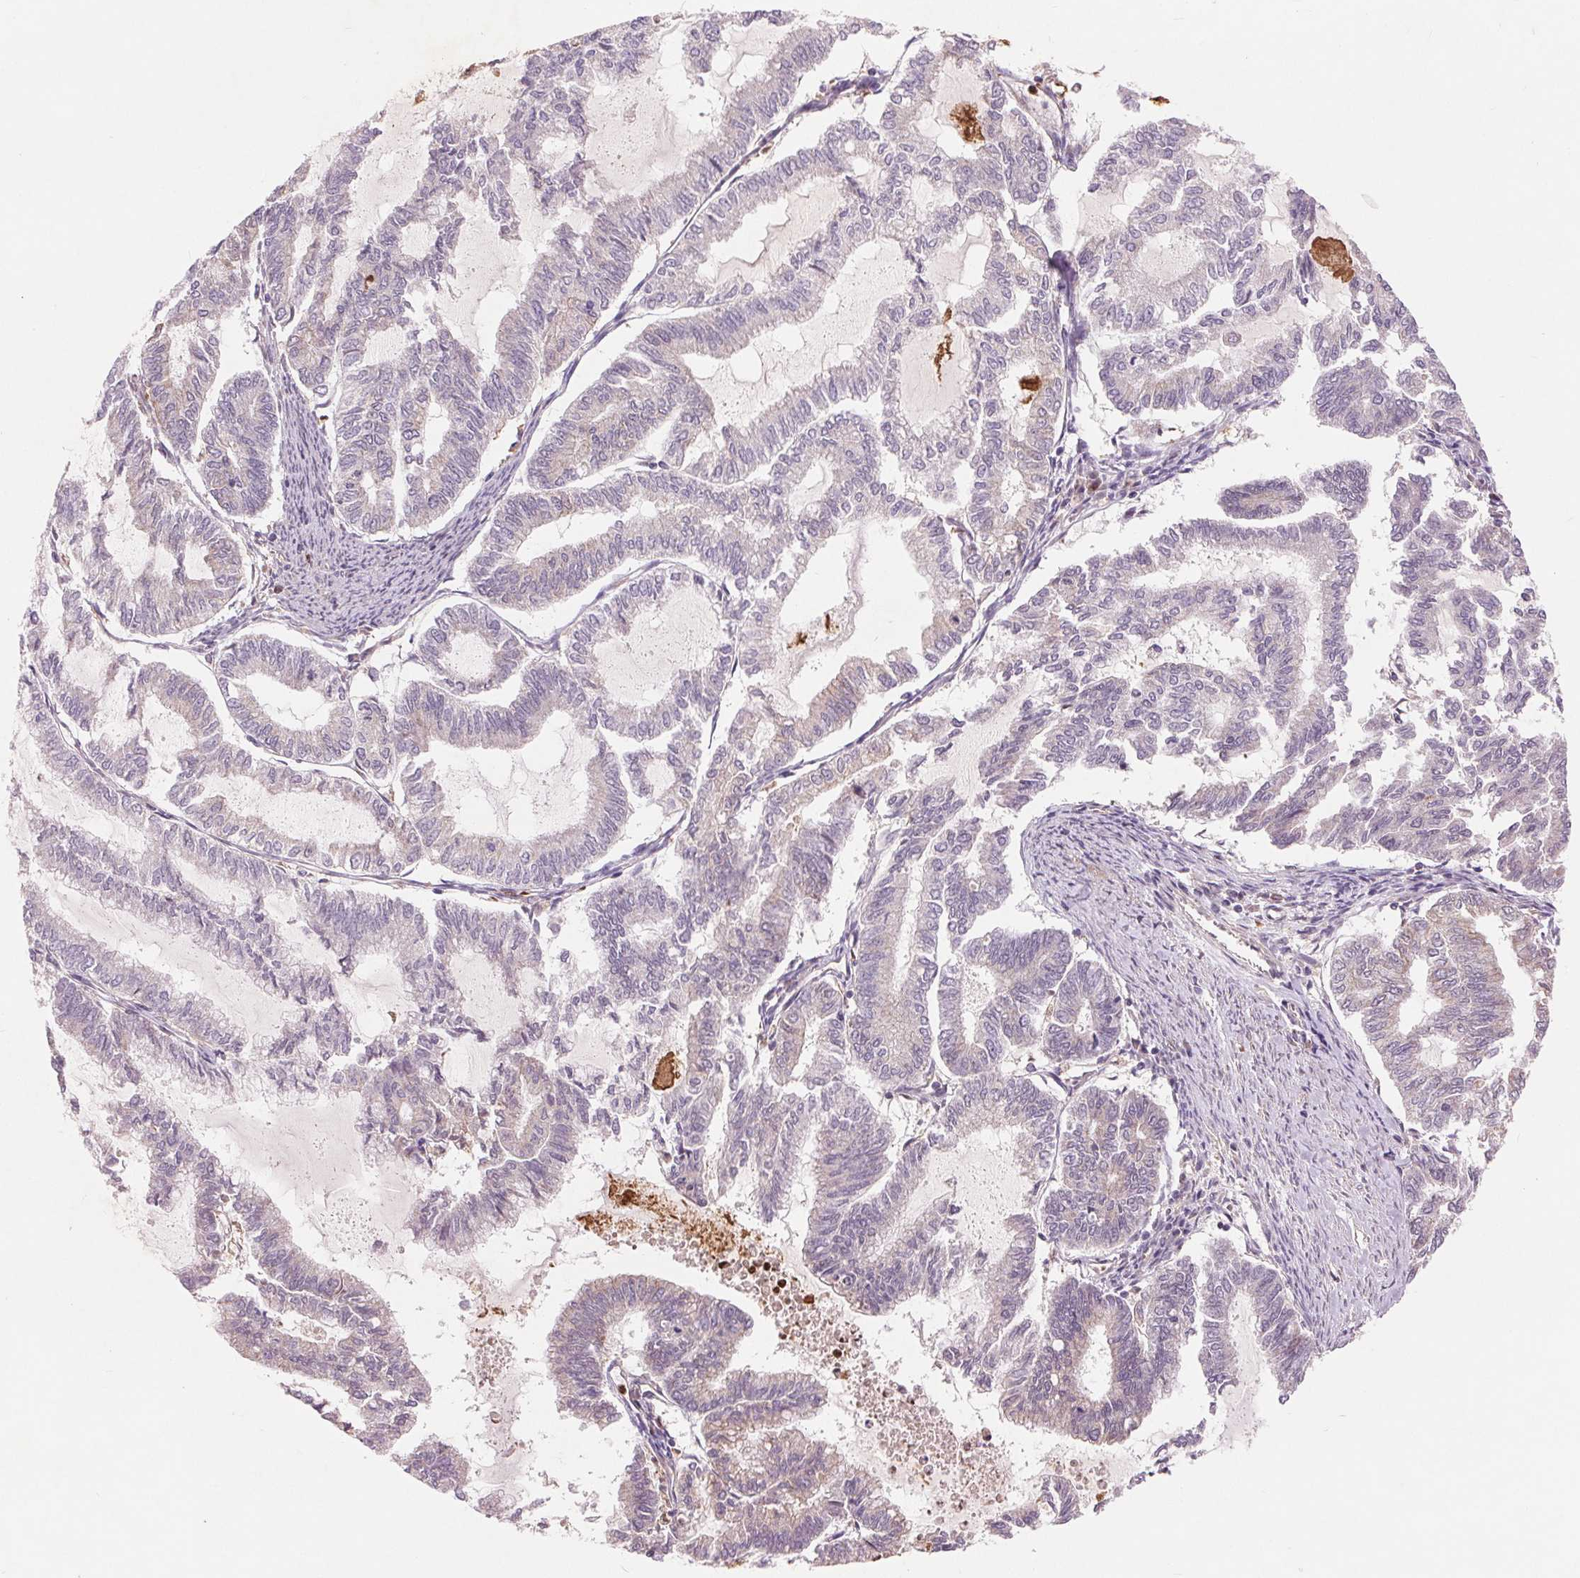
{"staining": {"intensity": "negative", "quantity": "none", "location": "none"}, "tissue": "endometrial cancer", "cell_type": "Tumor cells", "image_type": "cancer", "snomed": [{"axis": "morphology", "description": "Adenocarcinoma, NOS"}, {"axis": "topography", "description": "Endometrium"}], "caption": "High power microscopy histopathology image of an immunohistochemistry micrograph of endometrial cancer (adenocarcinoma), revealing no significant staining in tumor cells.", "gene": "RANBP3L", "patient": {"sex": "female", "age": 79}}